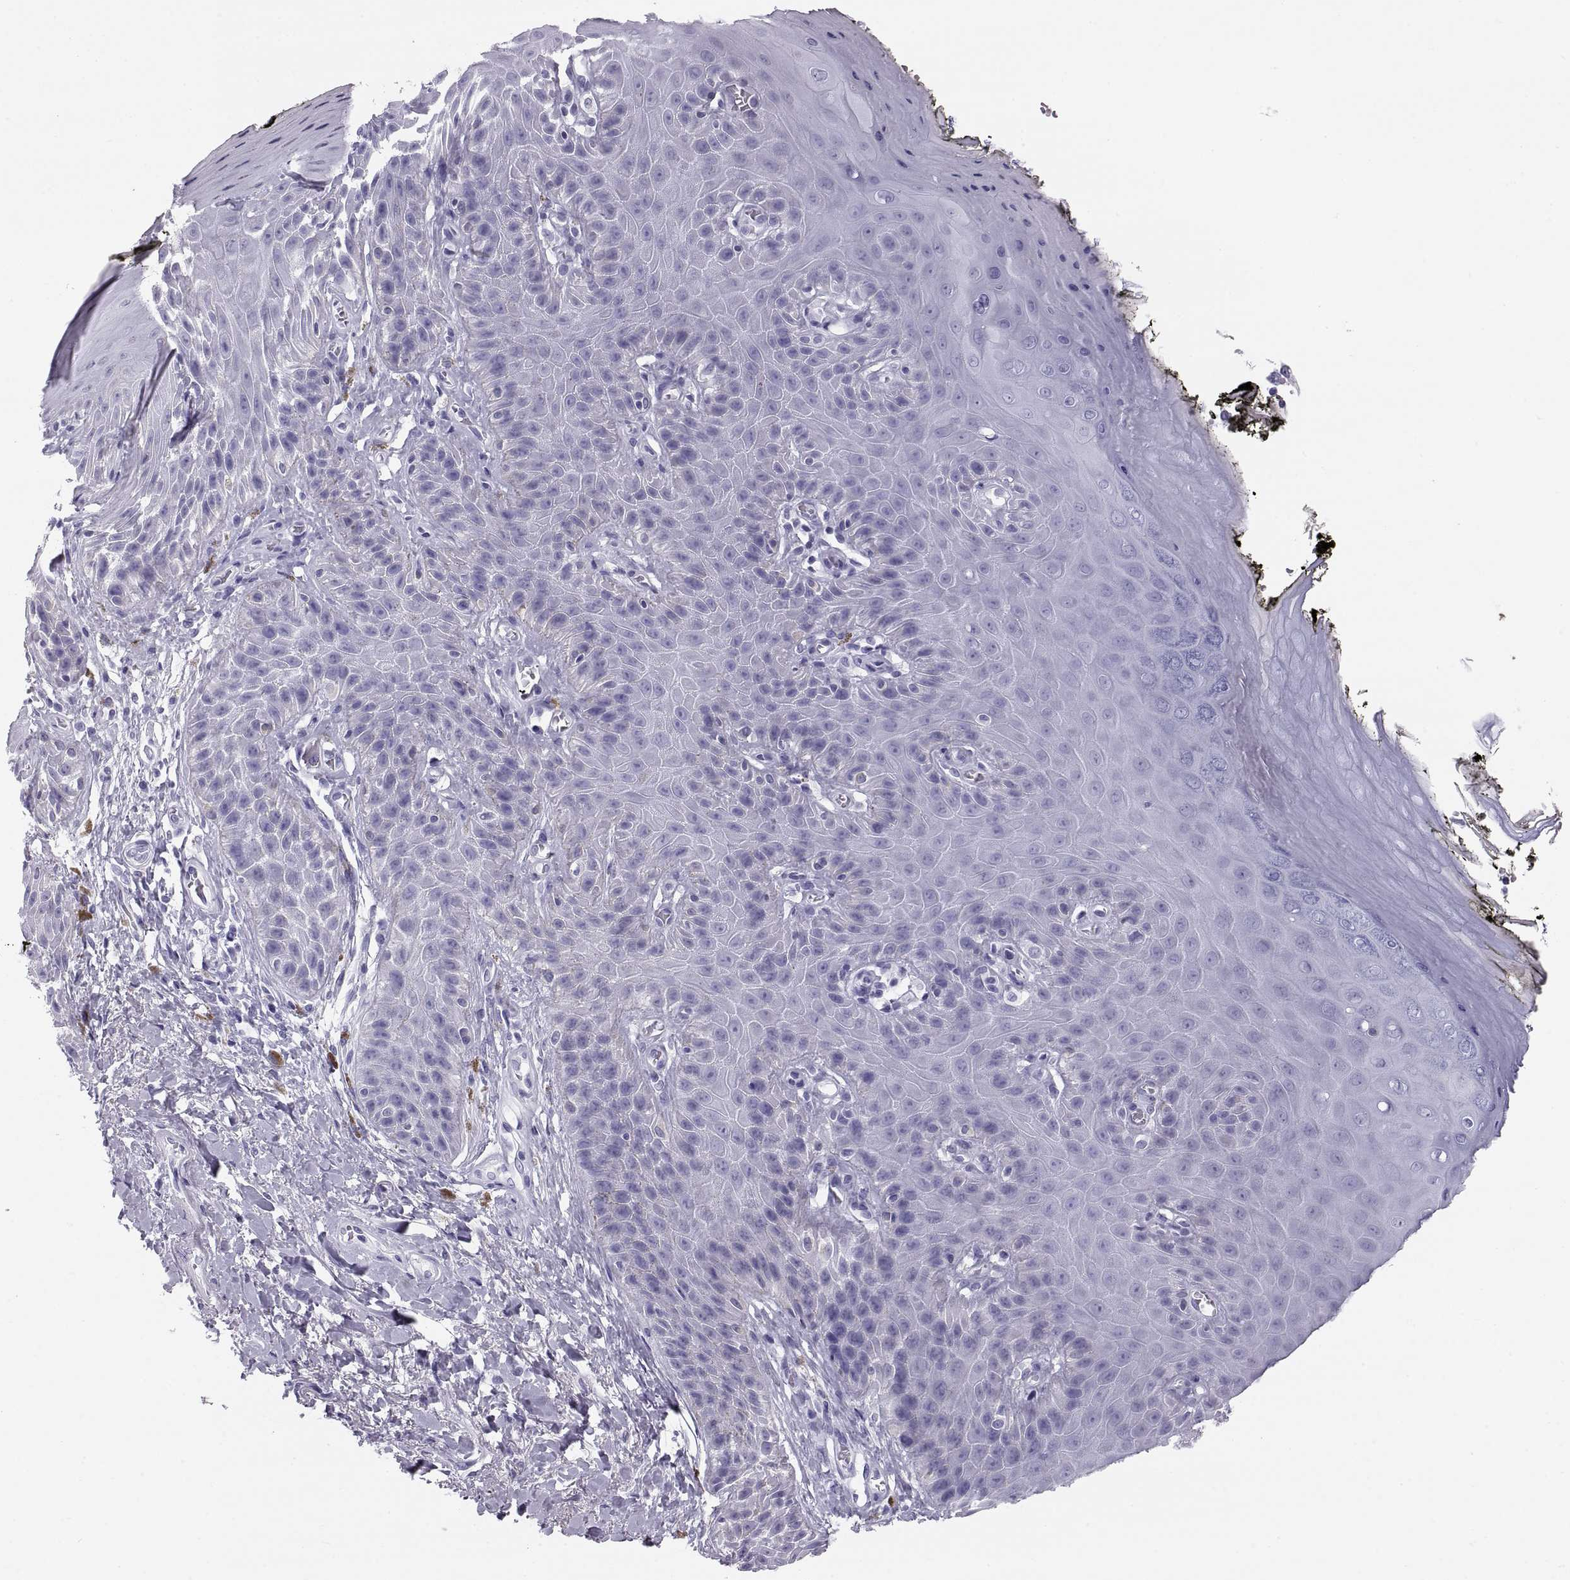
{"staining": {"intensity": "negative", "quantity": "none", "location": "none"}, "tissue": "skin", "cell_type": "Epidermal cells", "image_type": "normal", "snomed": [{"axis": "morphology", "description": "Normal tissue, NOS"}, {"axis": "topography", "description": "Anal"}, {"axis": "topography", "description": "Peripheral nerve tissue"}], "caption": "This is a image of IHC staining of normal skin, which shows no staining in epidermal cells. (DAB (3,3'-diaminobenzidine) IHC, high magnification).", "gene": "PAX2", "patient": {"sex": "male", "age": 53}}